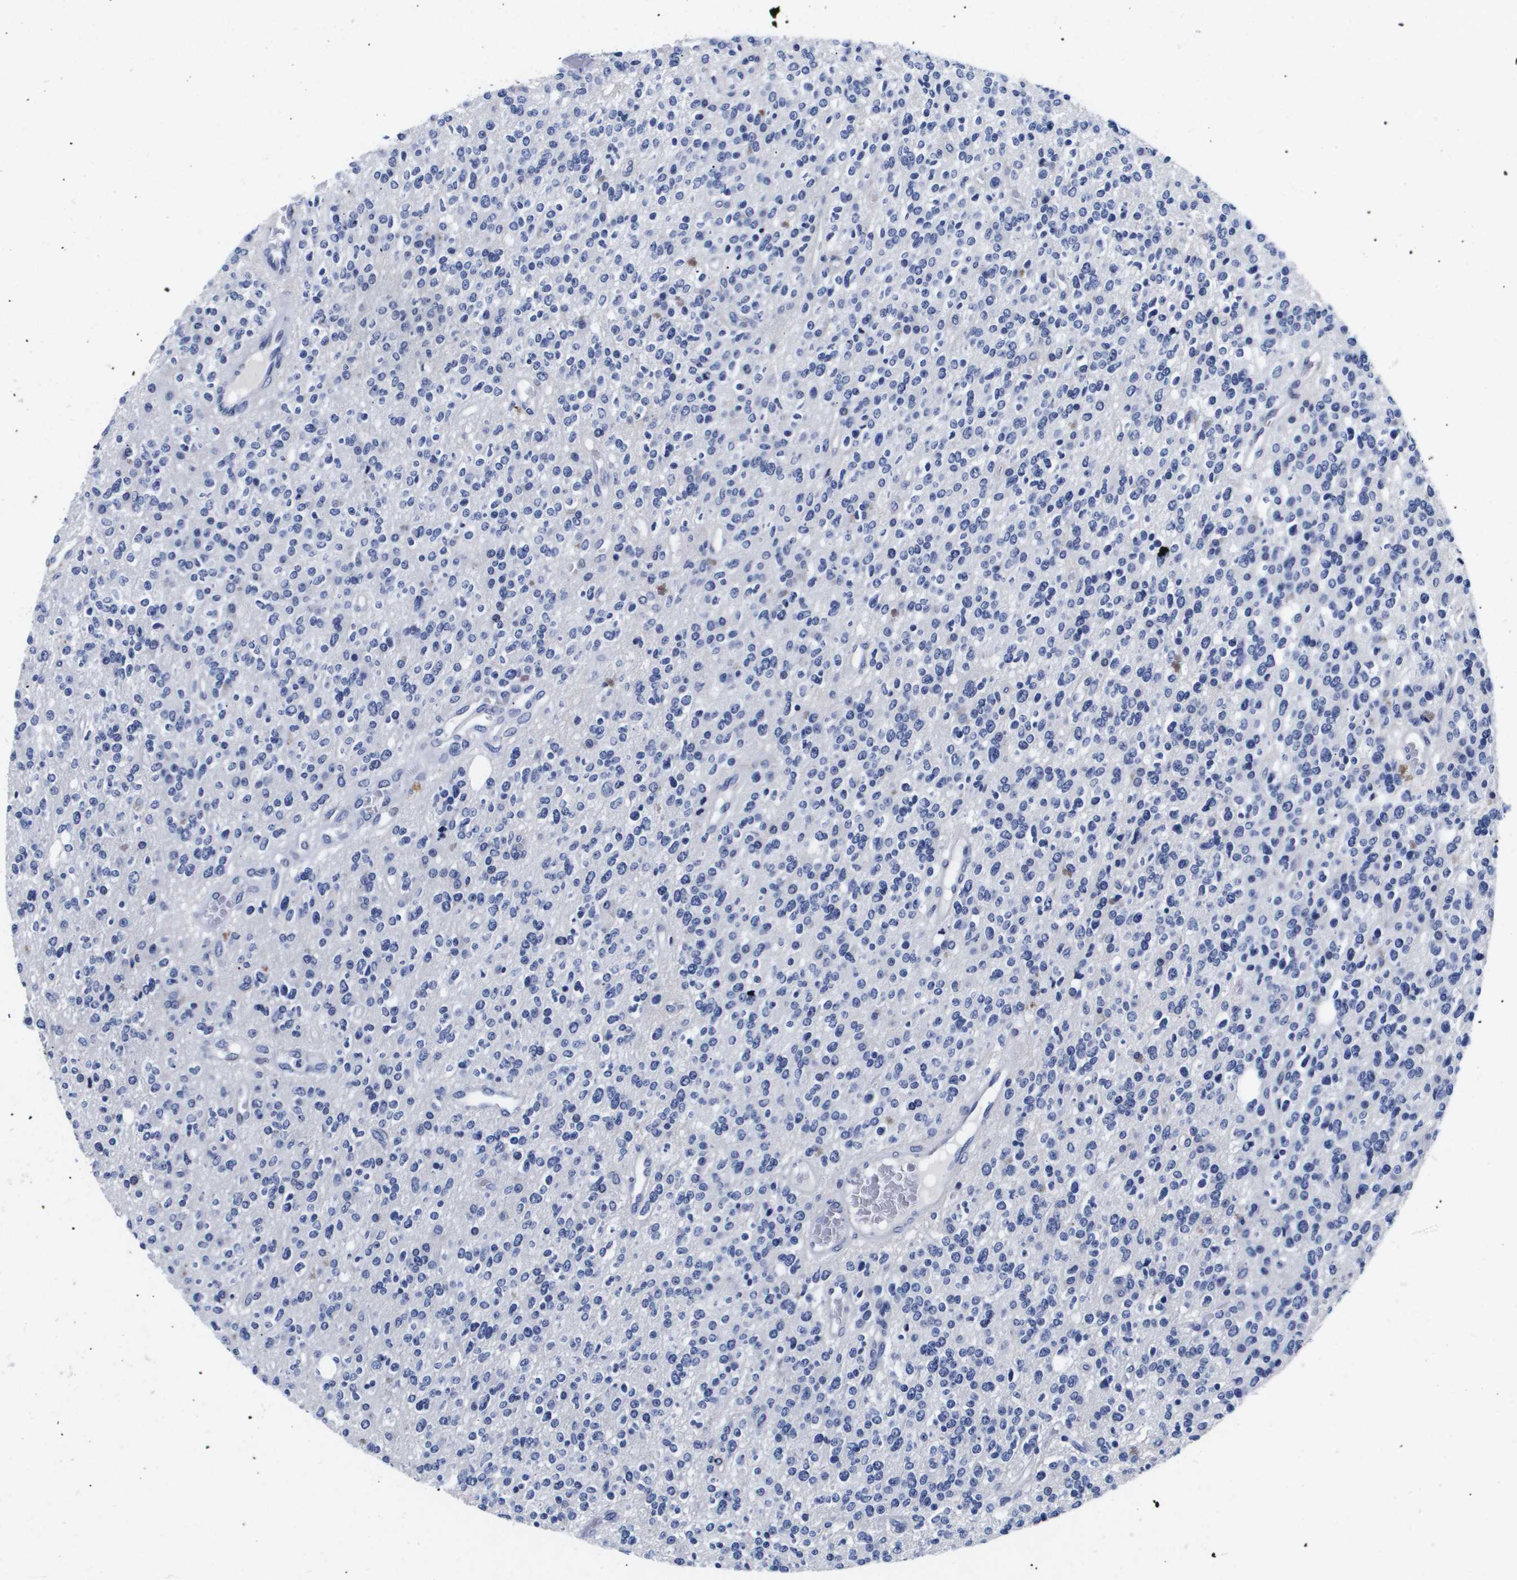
{"staining": {"intensity": "negative", "quantity": "none", "location": "none"}, "tissue": "glioma", "cell_type": "Tumor cells", "image_type": "cancer", "snomed": [{"axis": "morphology", "description": "Glioma, malignant, High grade"}, {"axis": "topography", "description": "Brain"}], "caption": "This micrograph is of glioma stained with immunohistochemistry (IHC) to label a protein in brown with the nuclei are counter-stained blue. There is no staining in tumor cells.", "gene": "ATP6V0A4", "patient": {"sex": "male", "age": 34}}